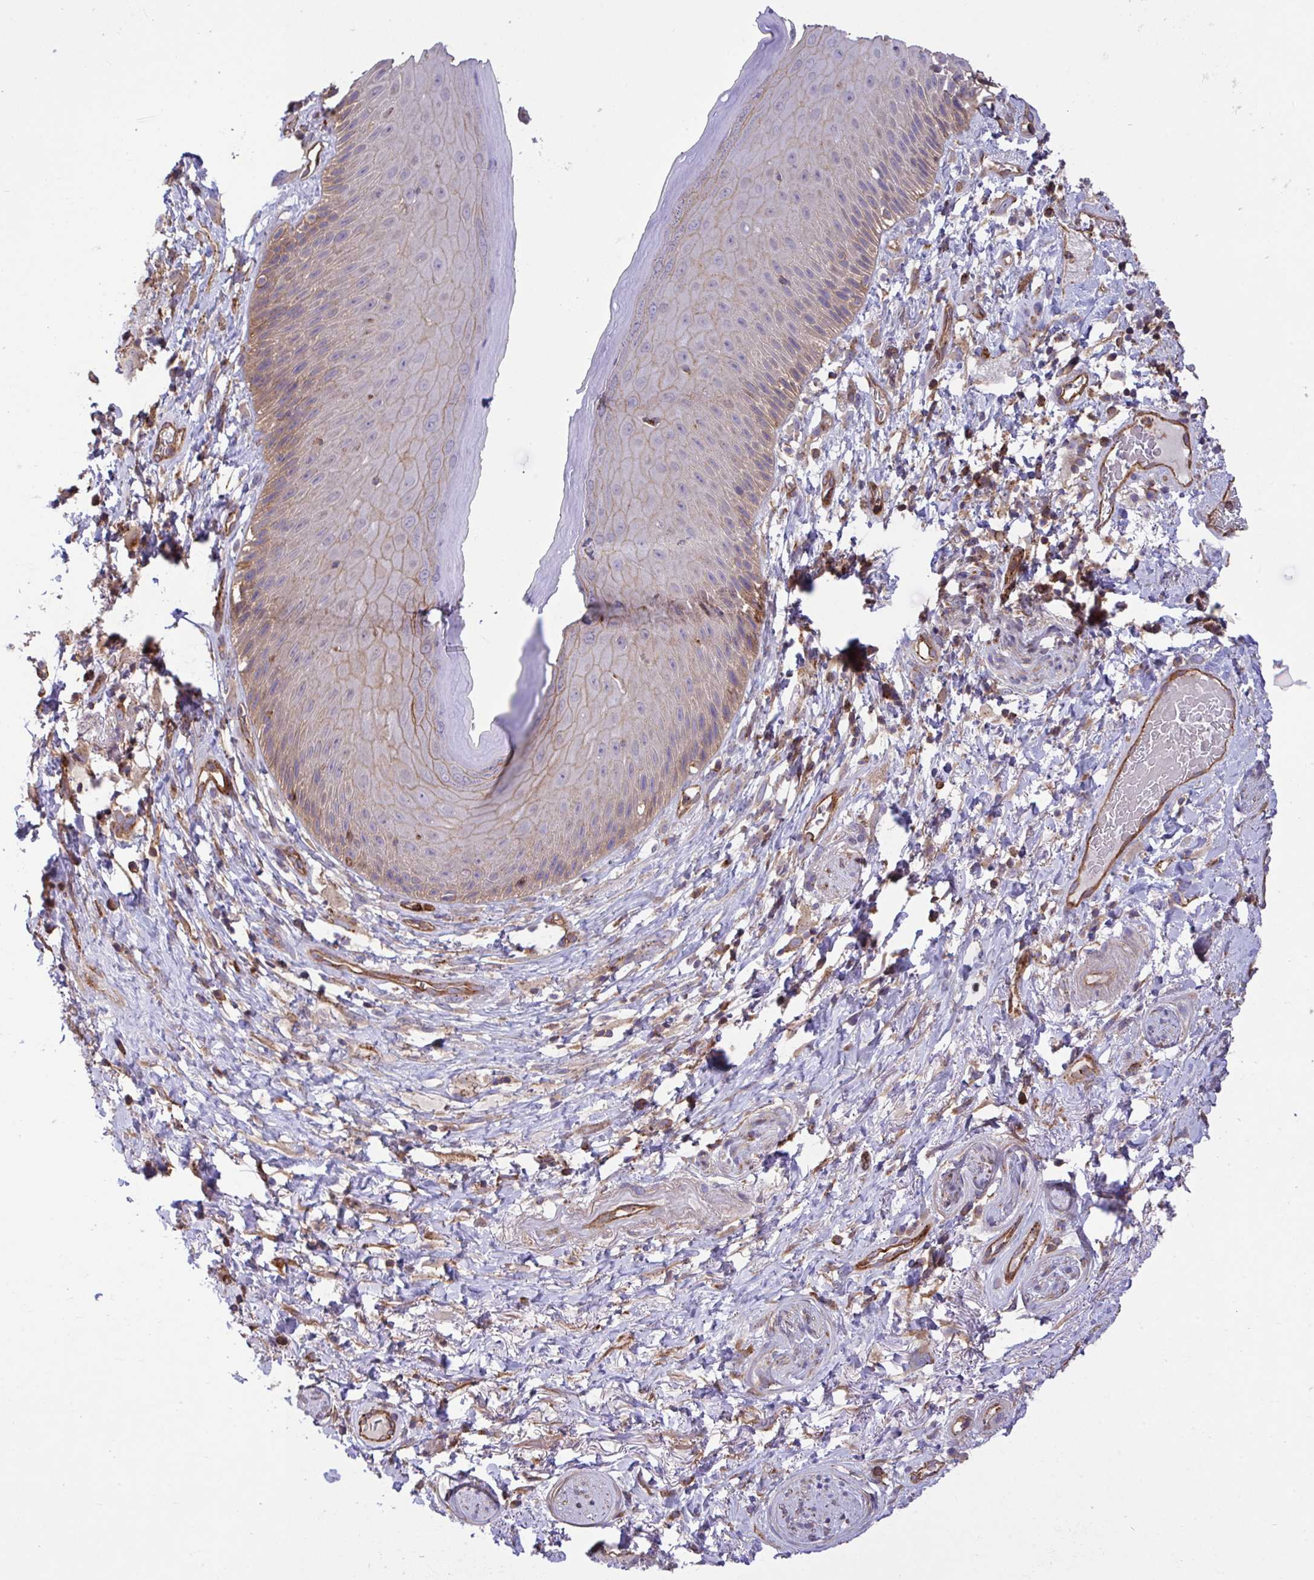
{"staining": {"intensity": "moderate", "quantity": "<25%", "location": "cytoplasmic/membranous"}, "tissue": "skin", "cell_type": "Epidermal cells", "image_type": "normal", "snomed": [{"axis": "morphology", "description": "Normal tissue, NOS"}, {"axis": "topography", "description": "Anal"}], "caption": "A micrograph of human skin stained for a protein shows moderate cytoplasmic/membranous brown staining in epidermal cells.", "gene": "C4orf36", "patient": {"sex": "male", "age": 78}}